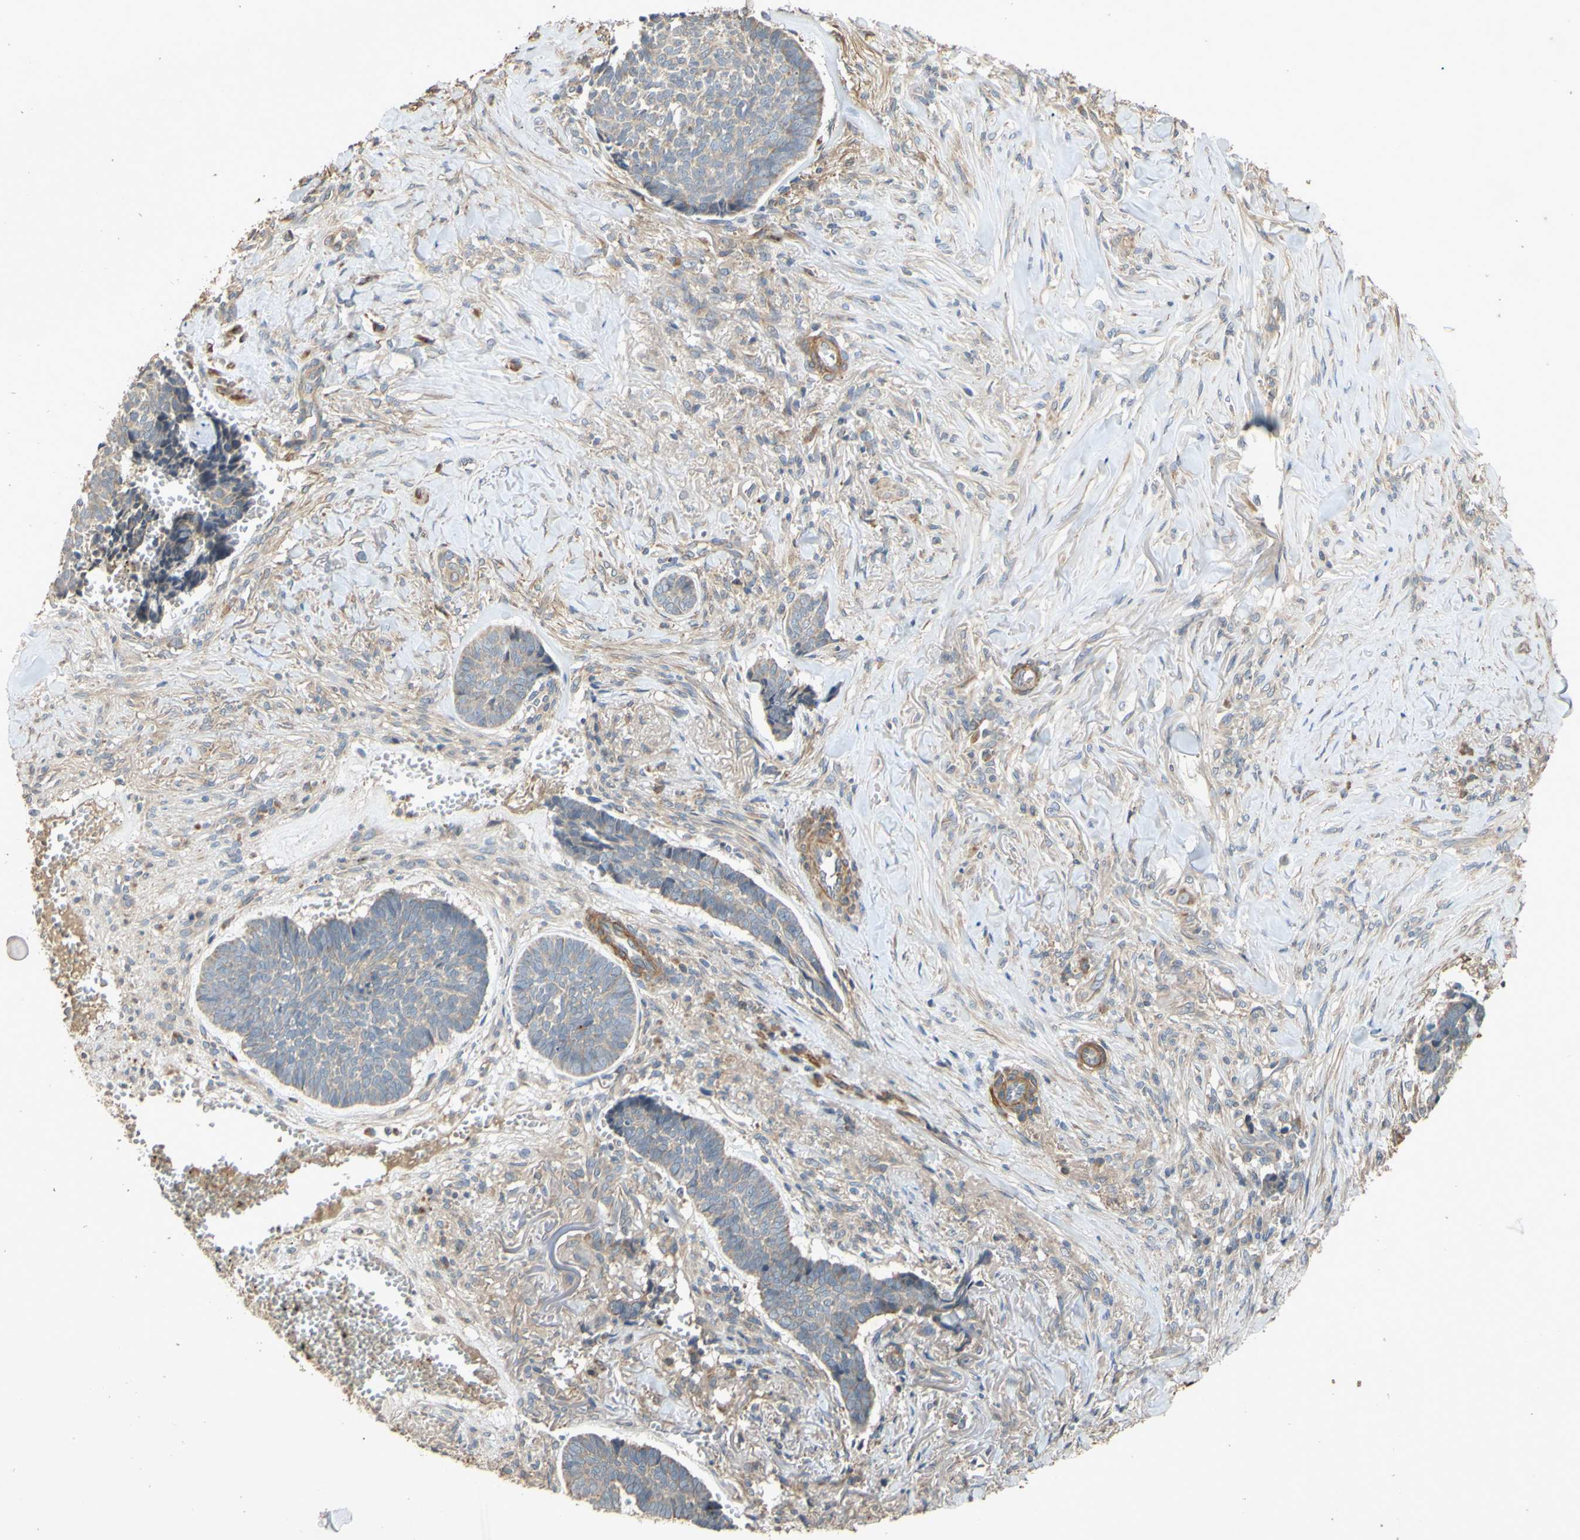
{"staining": {"intensity": "weak", "quantity": "<25%", "location": "cytoplasmic/membranous"}, "tissue": "skin cancer", "cell_type": "Tumor cells", "image_type": "cancer", "snomed": [{"axis": "morphology", "description": "Basal cell carcinoma"}, {"axis": "topography", "description": "Skin"}], "caption": "IHC of human skin cancer (basal cell carcinoma) demonstrates no staining in tumor cells.", "gene": "PARD6A", "patient": {"sex": "male", "age": 84}}